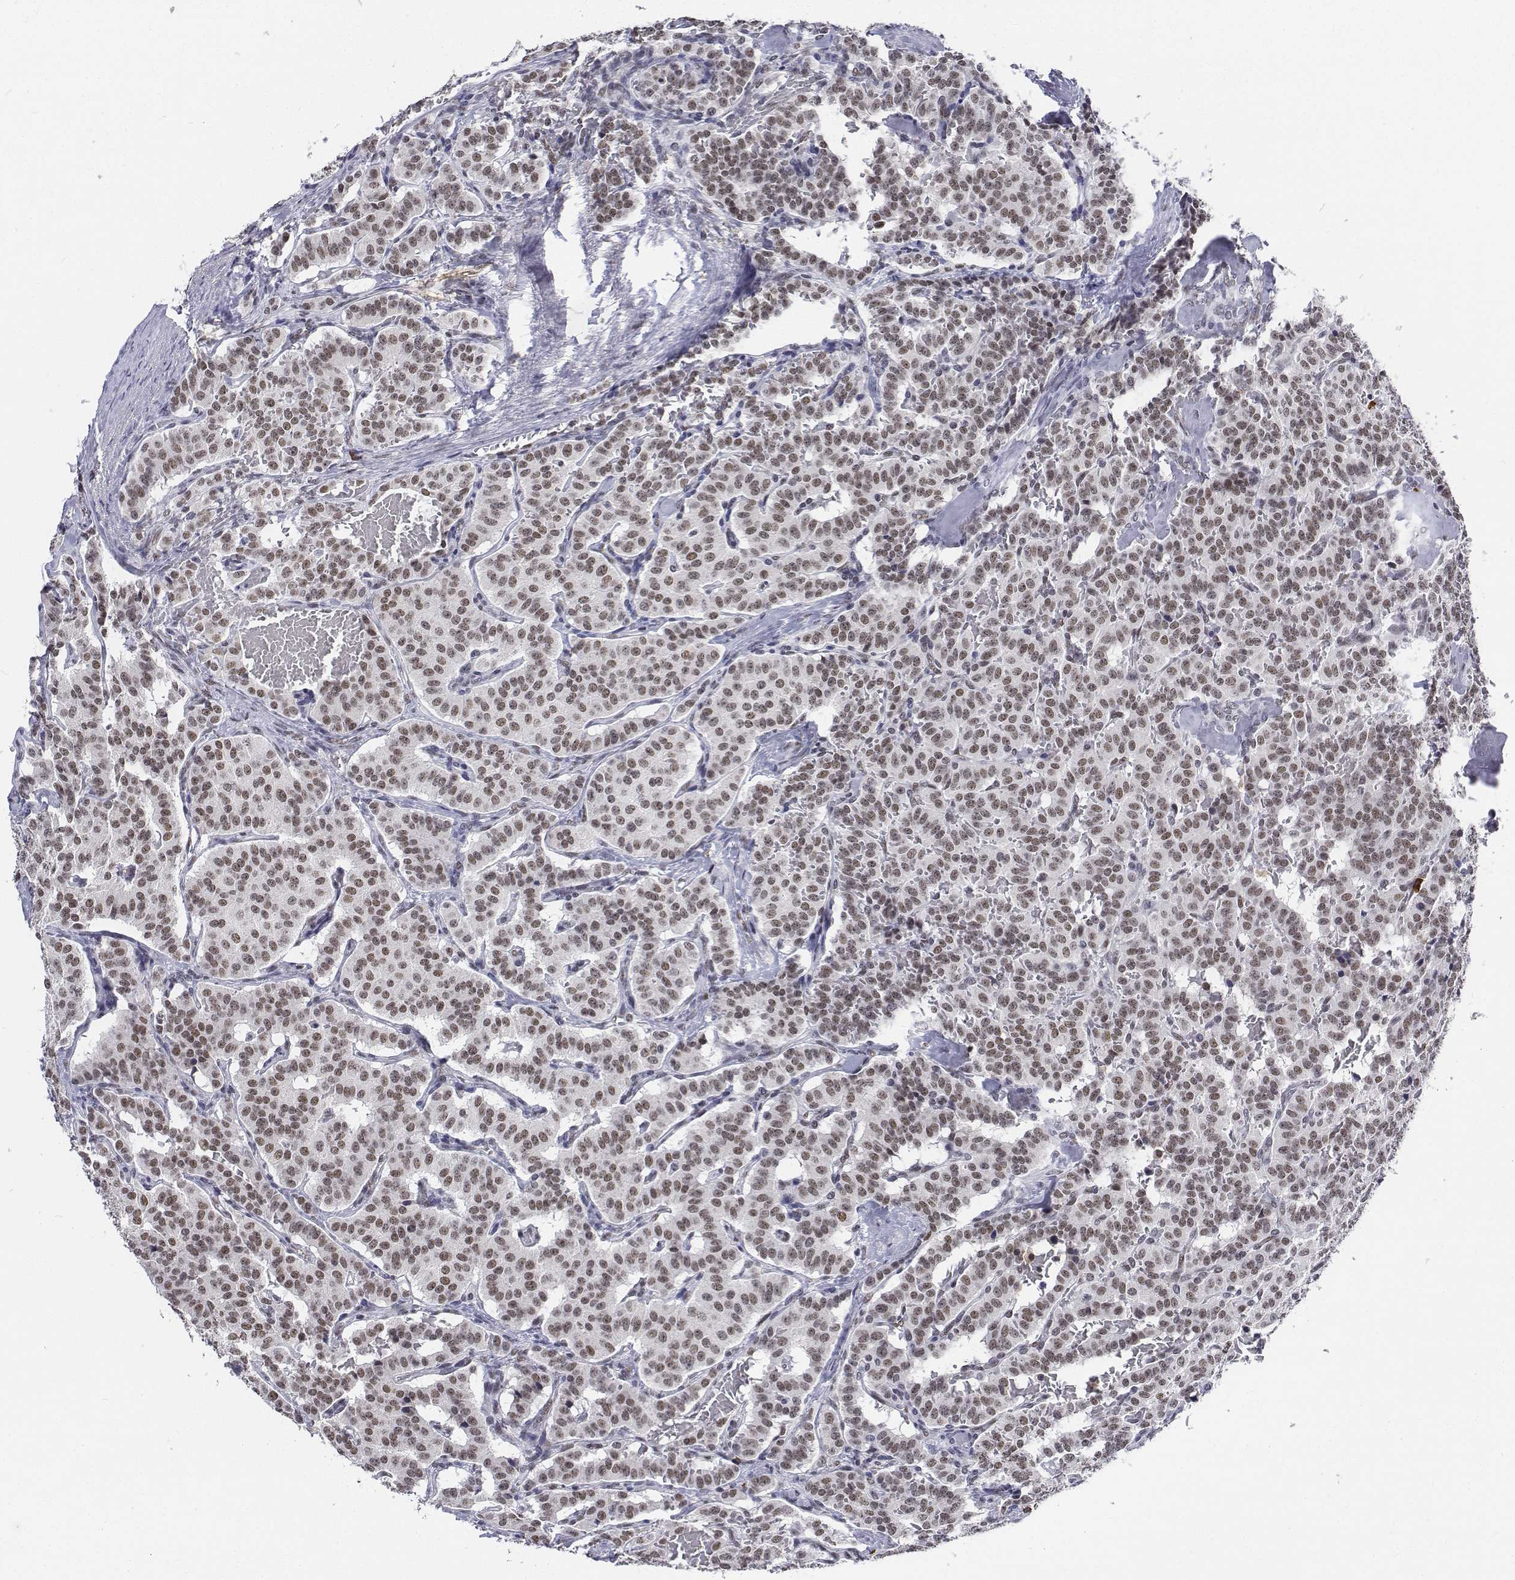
{"staining": {"intensity": "moderate", "quantity": ">75%", "location": "nuclear"}, "tissue": "carcinoid", "cell_type": "Tumor cells", "image_type": "cancer", "snomed": [{"axis": "morphology", "description": "Carcinoid, malignant, NOS"}, {"axis": "topography", "description": "Lung"}], "caption": "IHC staining of carcinoid, which displays medium levels of moderate nuclear staining in about >75% of tumor cells indicating moderate nuclear protein positivity. The staining was performed using DAB (3,3'-diaminobenzidine) (brown) for protein detection and nuclei were counterstained in hematoxylin (blue).", "gene": "ATRX", "patient": {"sex": "female", "age": 46}}